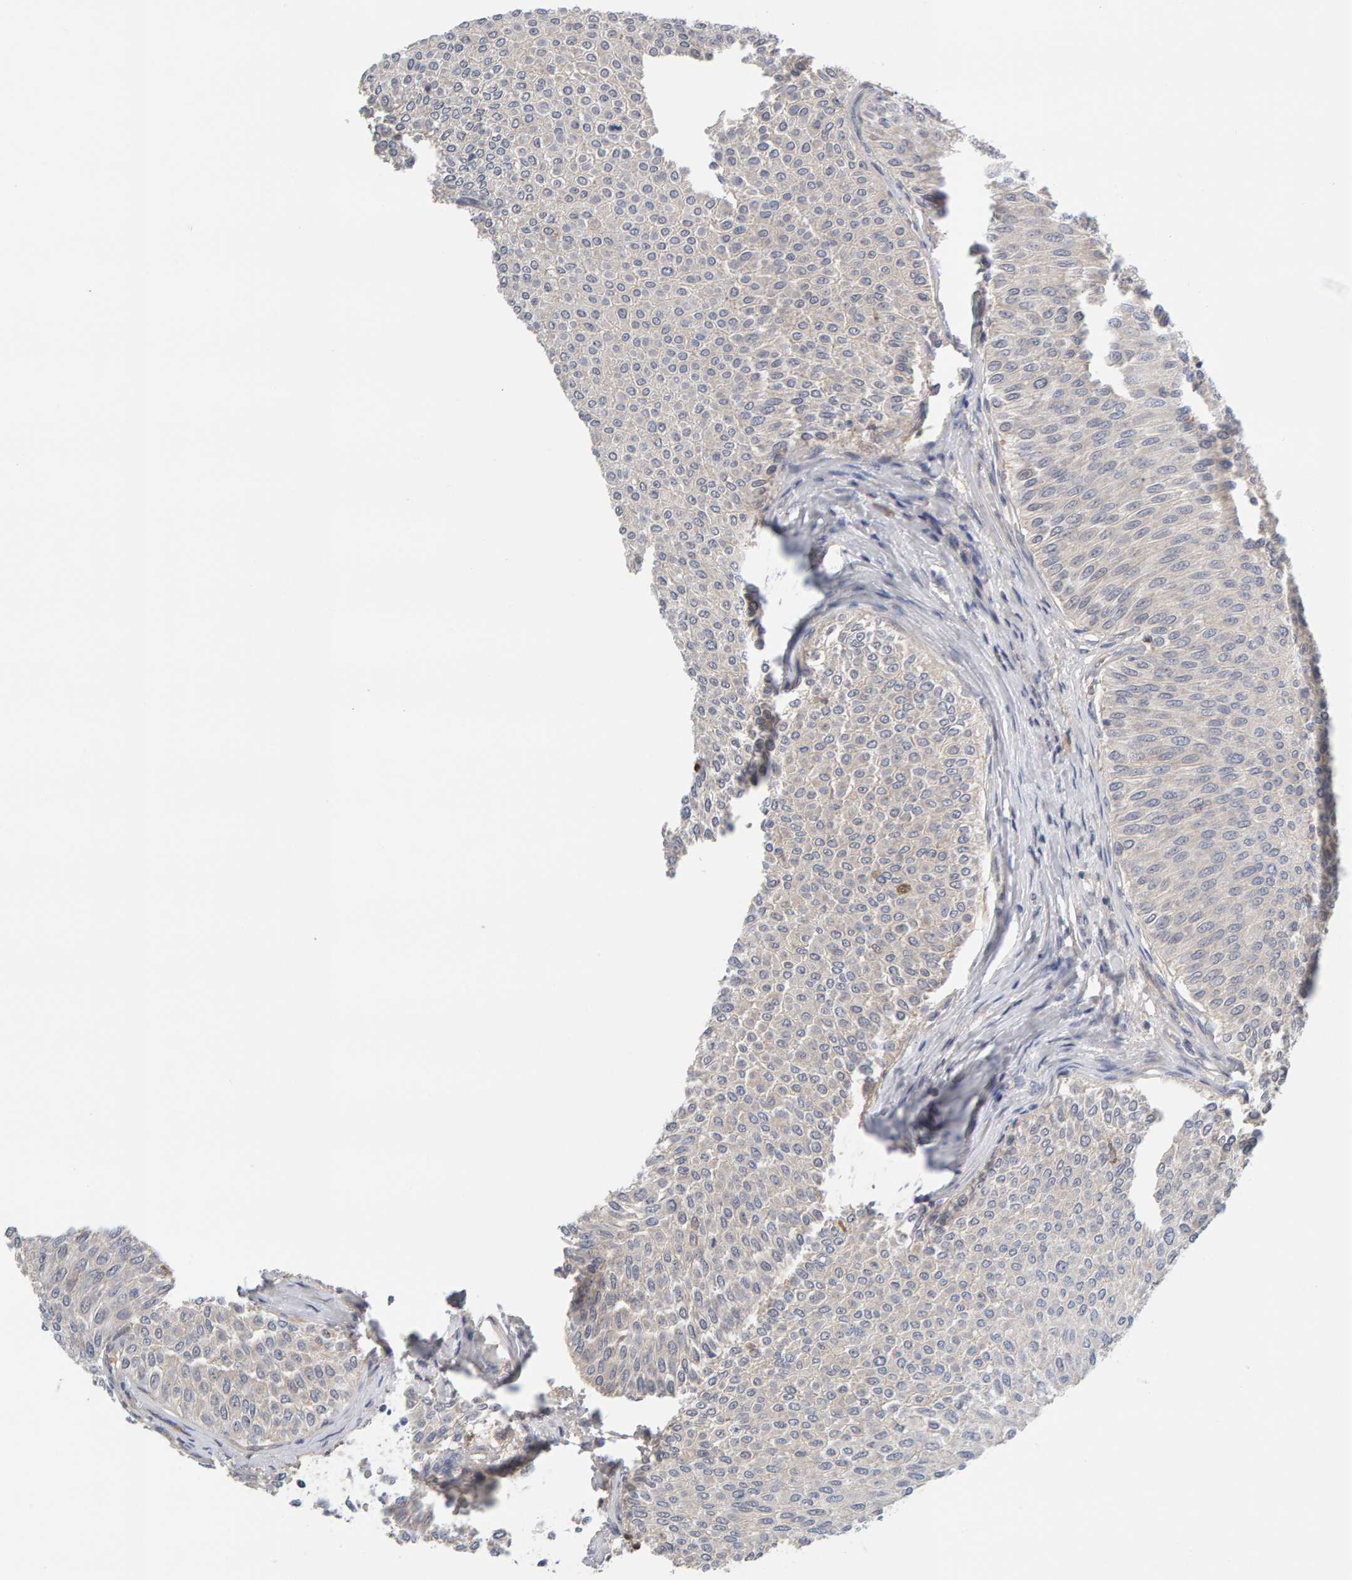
{"staining": {"intensity": "negative", "quantity": "none", "location": "none"}, "tissue": "urothelial cancer", "cell_type": "Tumor cells", "image_type": "cancer", "snomed": [{"axis": "morphology", "description": "Urothelial carcinoma, Low grade"}, {"axis": "topography", "description": "Urinary bladder"}], "caption": "High power microscopy micrograph of an immunohistochemistry photomicrograph of low-grade urothelial carcinoma, revealing no significant positivity in tumor cells.", "gene": "GFUS", "patient": {"sex": "male", "age": 78}}